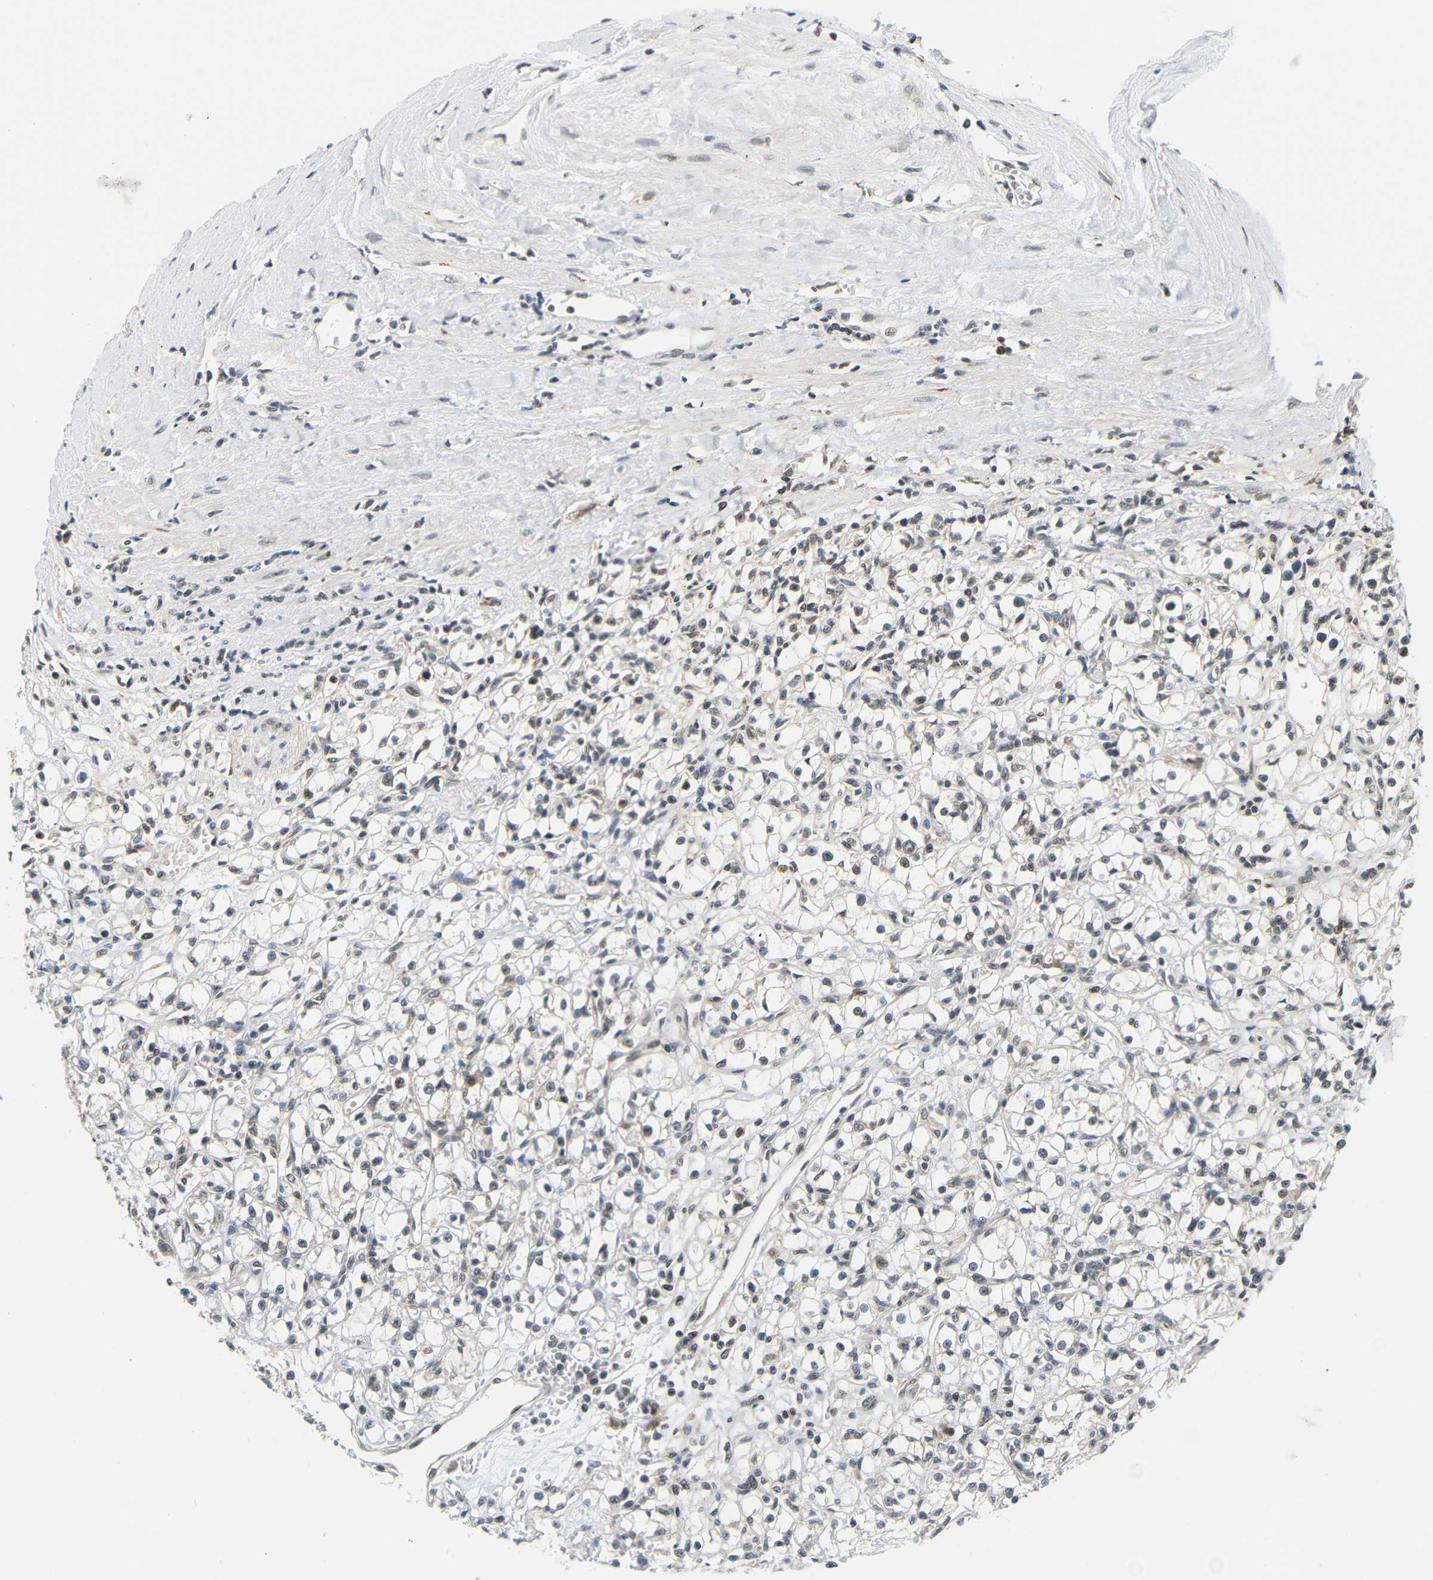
{"staining": {"intensity": "negative", "quantity": "none", "location": "none"}, "tissue": "renal cancer", "cell_type": "Tumor cells", "image_type": "cancer", "snomed": [{"axis": "morphology", "description": "Adenocarcinoma, NOS"}, {"axis": "topography", "description": "Kidney"}], "caption": "High magnification brightfield microscopy of renal adenocarcinoma stained with DAB (3,3'-diaminobenzidine) (brown) and counterstained with hematoxylin (blue): tumor cells show no significant positivity.", "gene": "GJA5", "patient": {"sex": "male", "age": 56}}